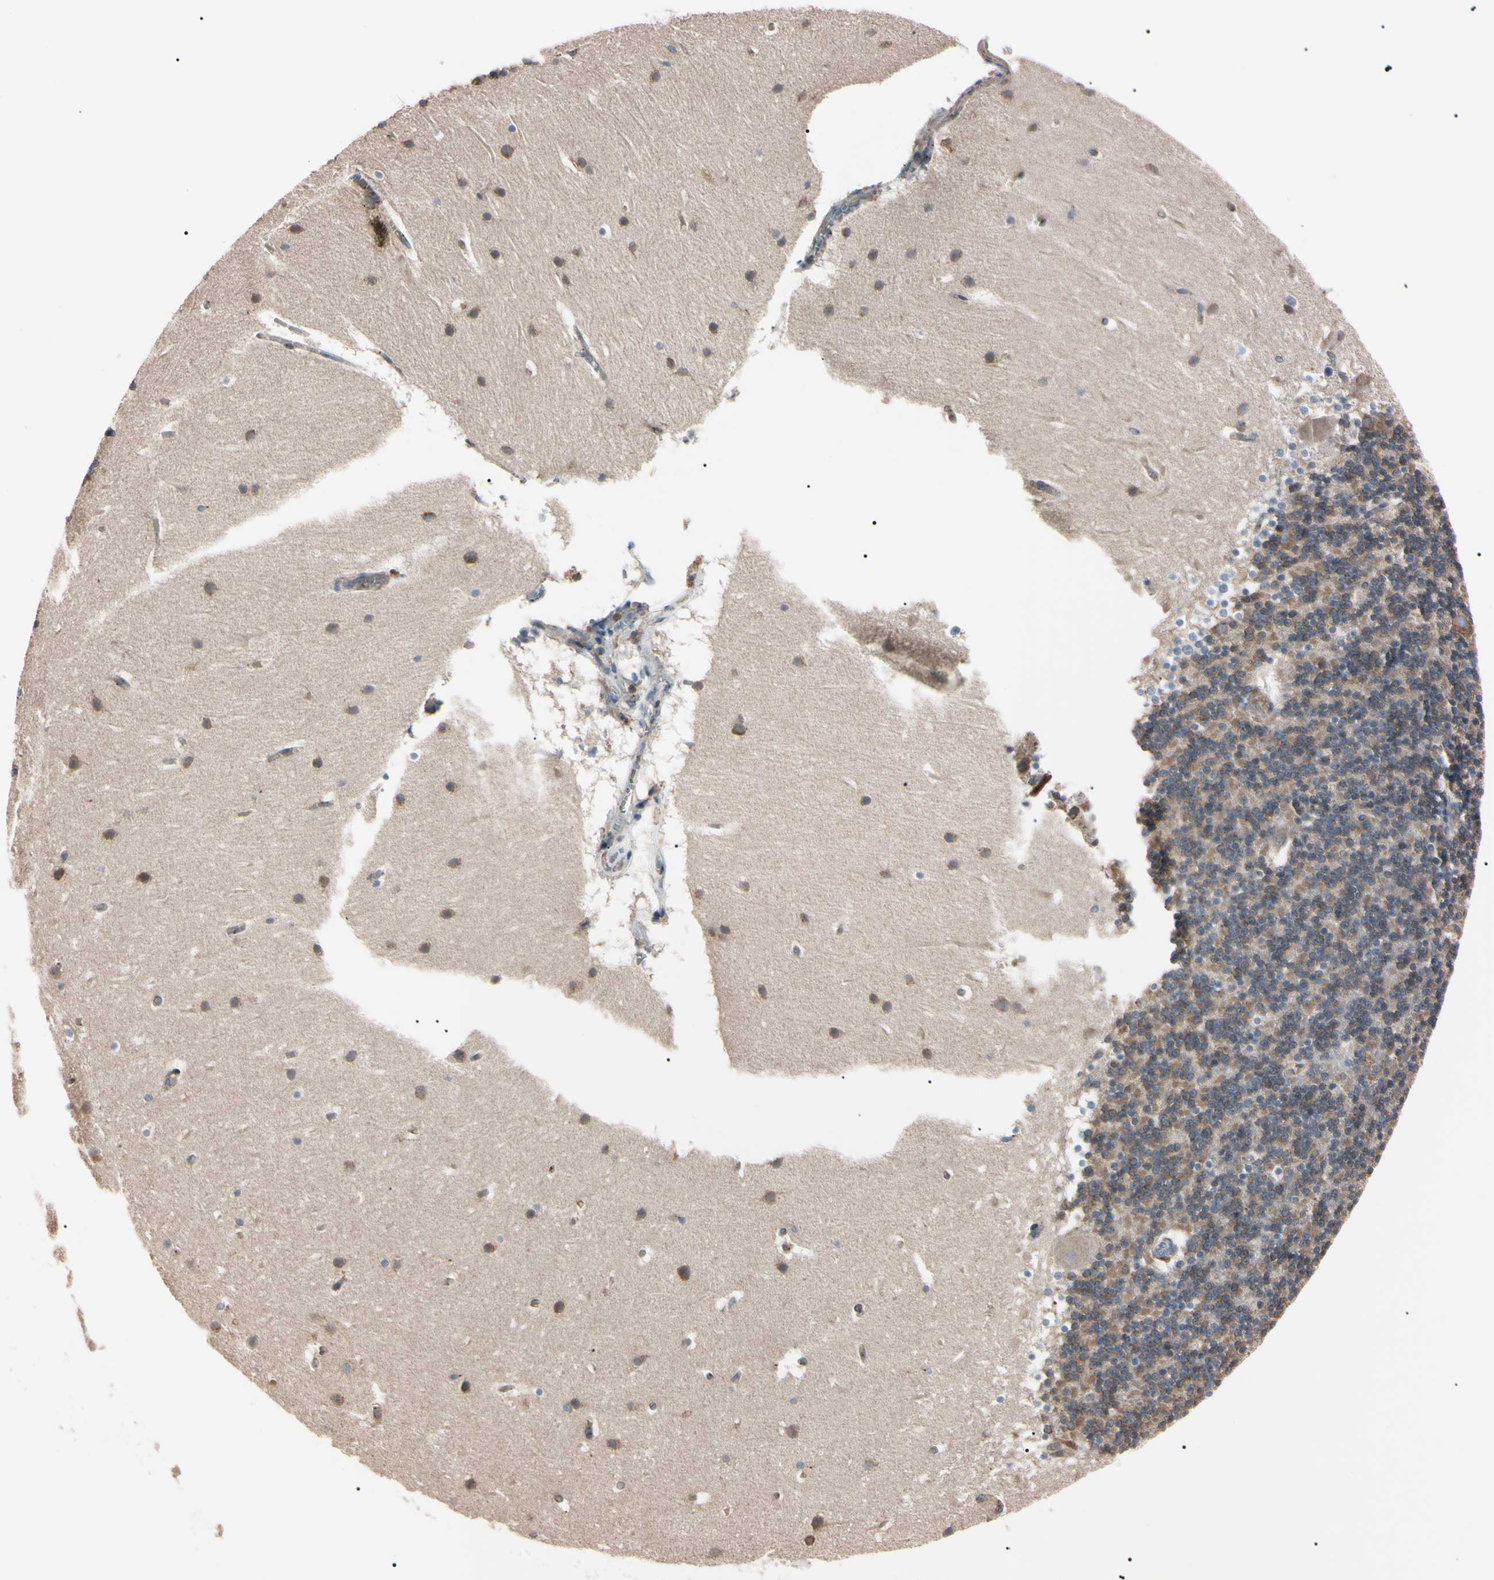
{"staining": {"intensity": "moderate", "quantity": ">75%", "location": "cytoplasmic/membranous"}, "tissue": "cerebellum", "cell_type": "Cells in granular layer", "image_type": "normal", "snomed": [{"axis": "morphology", "description": "Normal tissue, NOS"}, {"axis": "topography", "description": "Cerebellum"}], "caption": "Cerebellum stained with DAB (3,3'-diaminobenzidine) immunohistochemistry (IHC) demonstrates medium levels of moderate cytoplasmic/membranous expression in approximately >75% of cells in granular layer. (DAB IHC with brightfield microscopy, high magnification).", "gene": "PRKACA", "patient": {"sex": "male", "age": 45}}